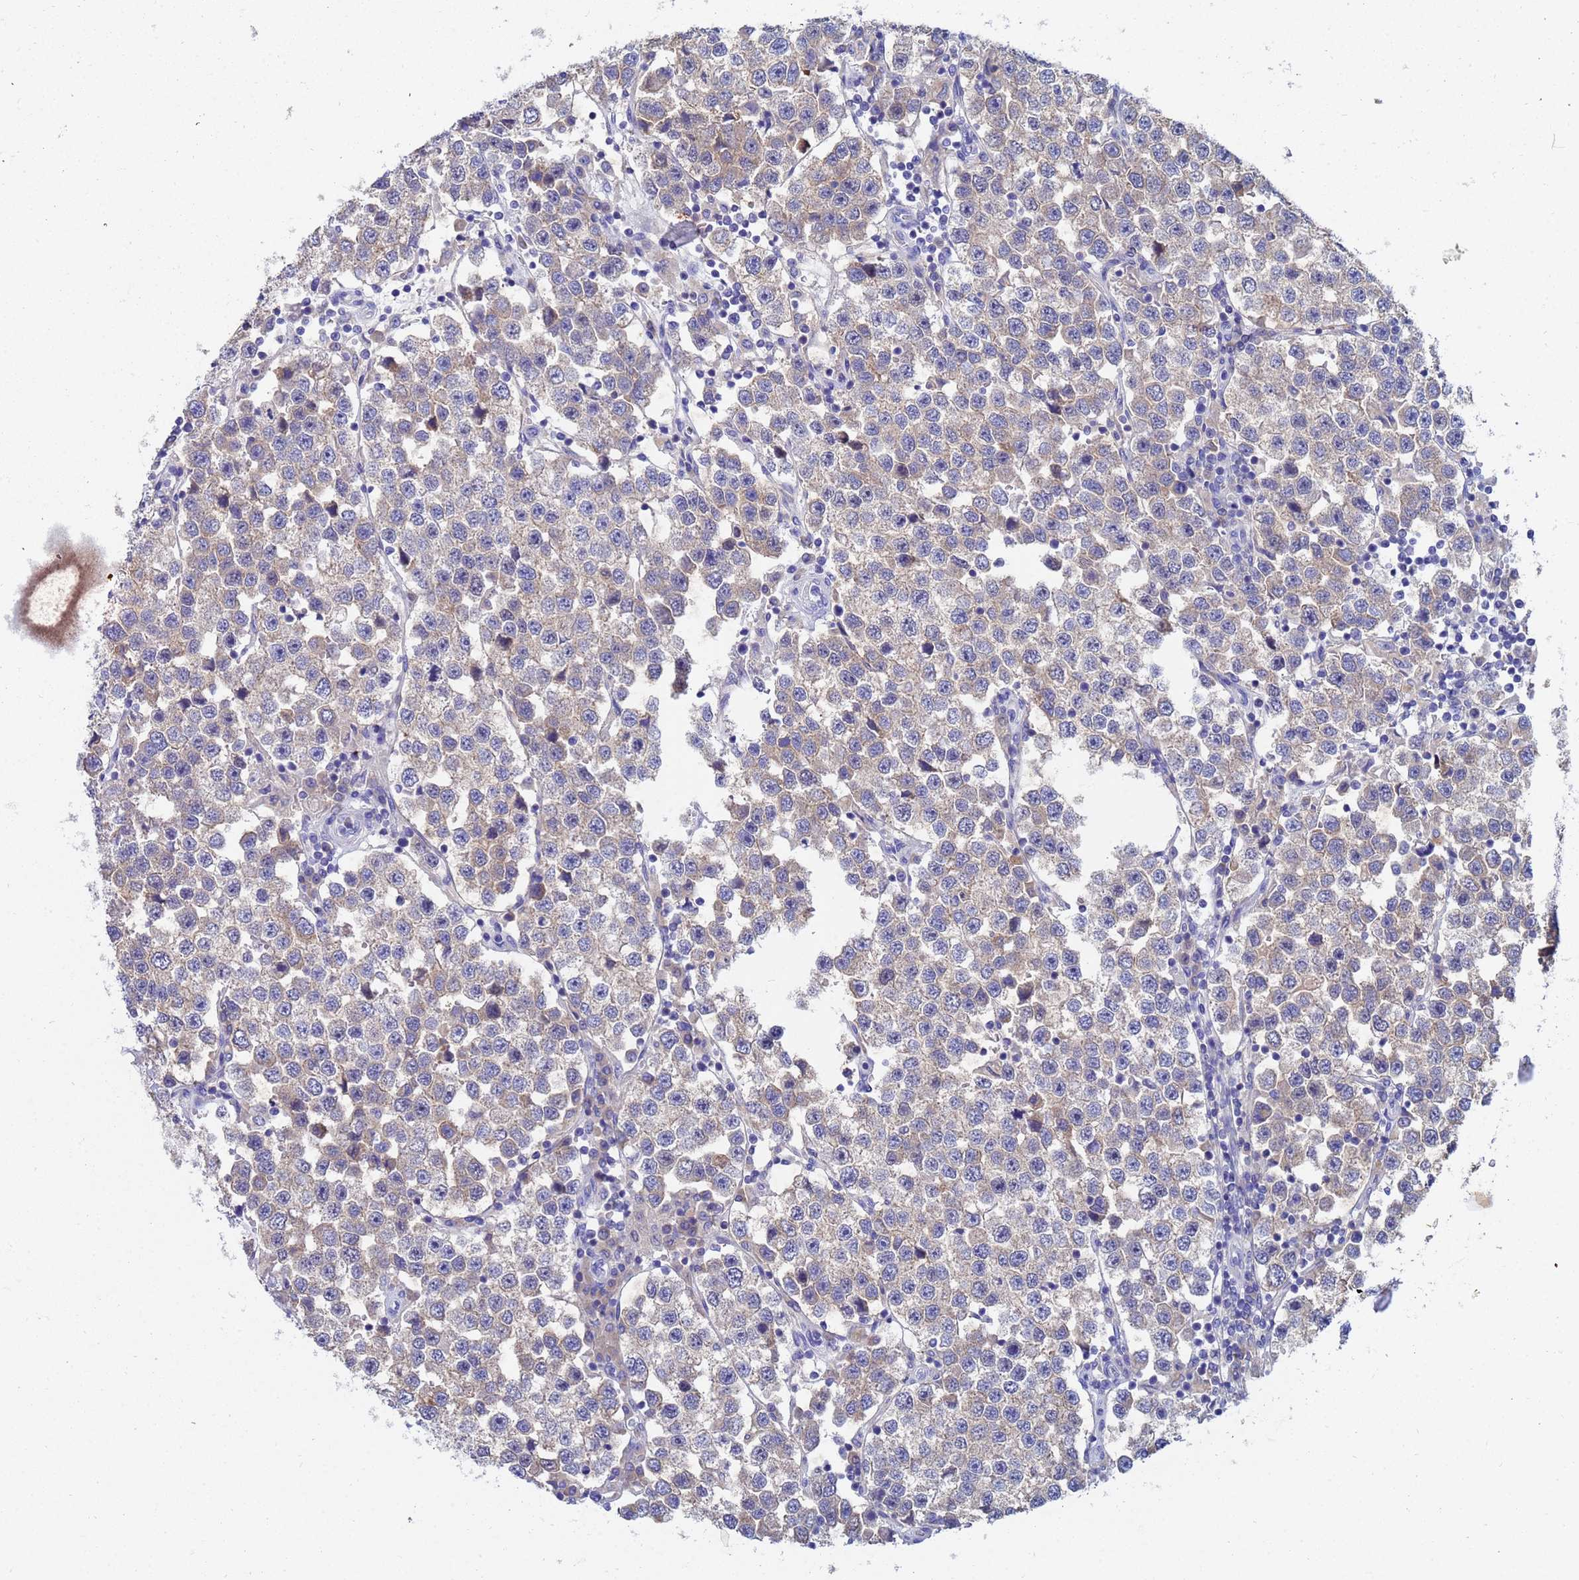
{"staining": {"intensity": "weak", "quantity": "<25%", "location": "cytoplasmic/membranous"}, "tissue": "testis cancer", "cell_type": "Tumor cells", "image_type": "cancer", "snomed": [{"axis": "morphology", "description": "Seminoma, NOS"}, {"axis": "topography", "description": "Testis"}], "caption": "Testis seminoma was stained to show a protein in brown. There is no significant staining in tumor cells.", "gene": "UBE2O", "patient": {"sex": "male", "age": 37}}